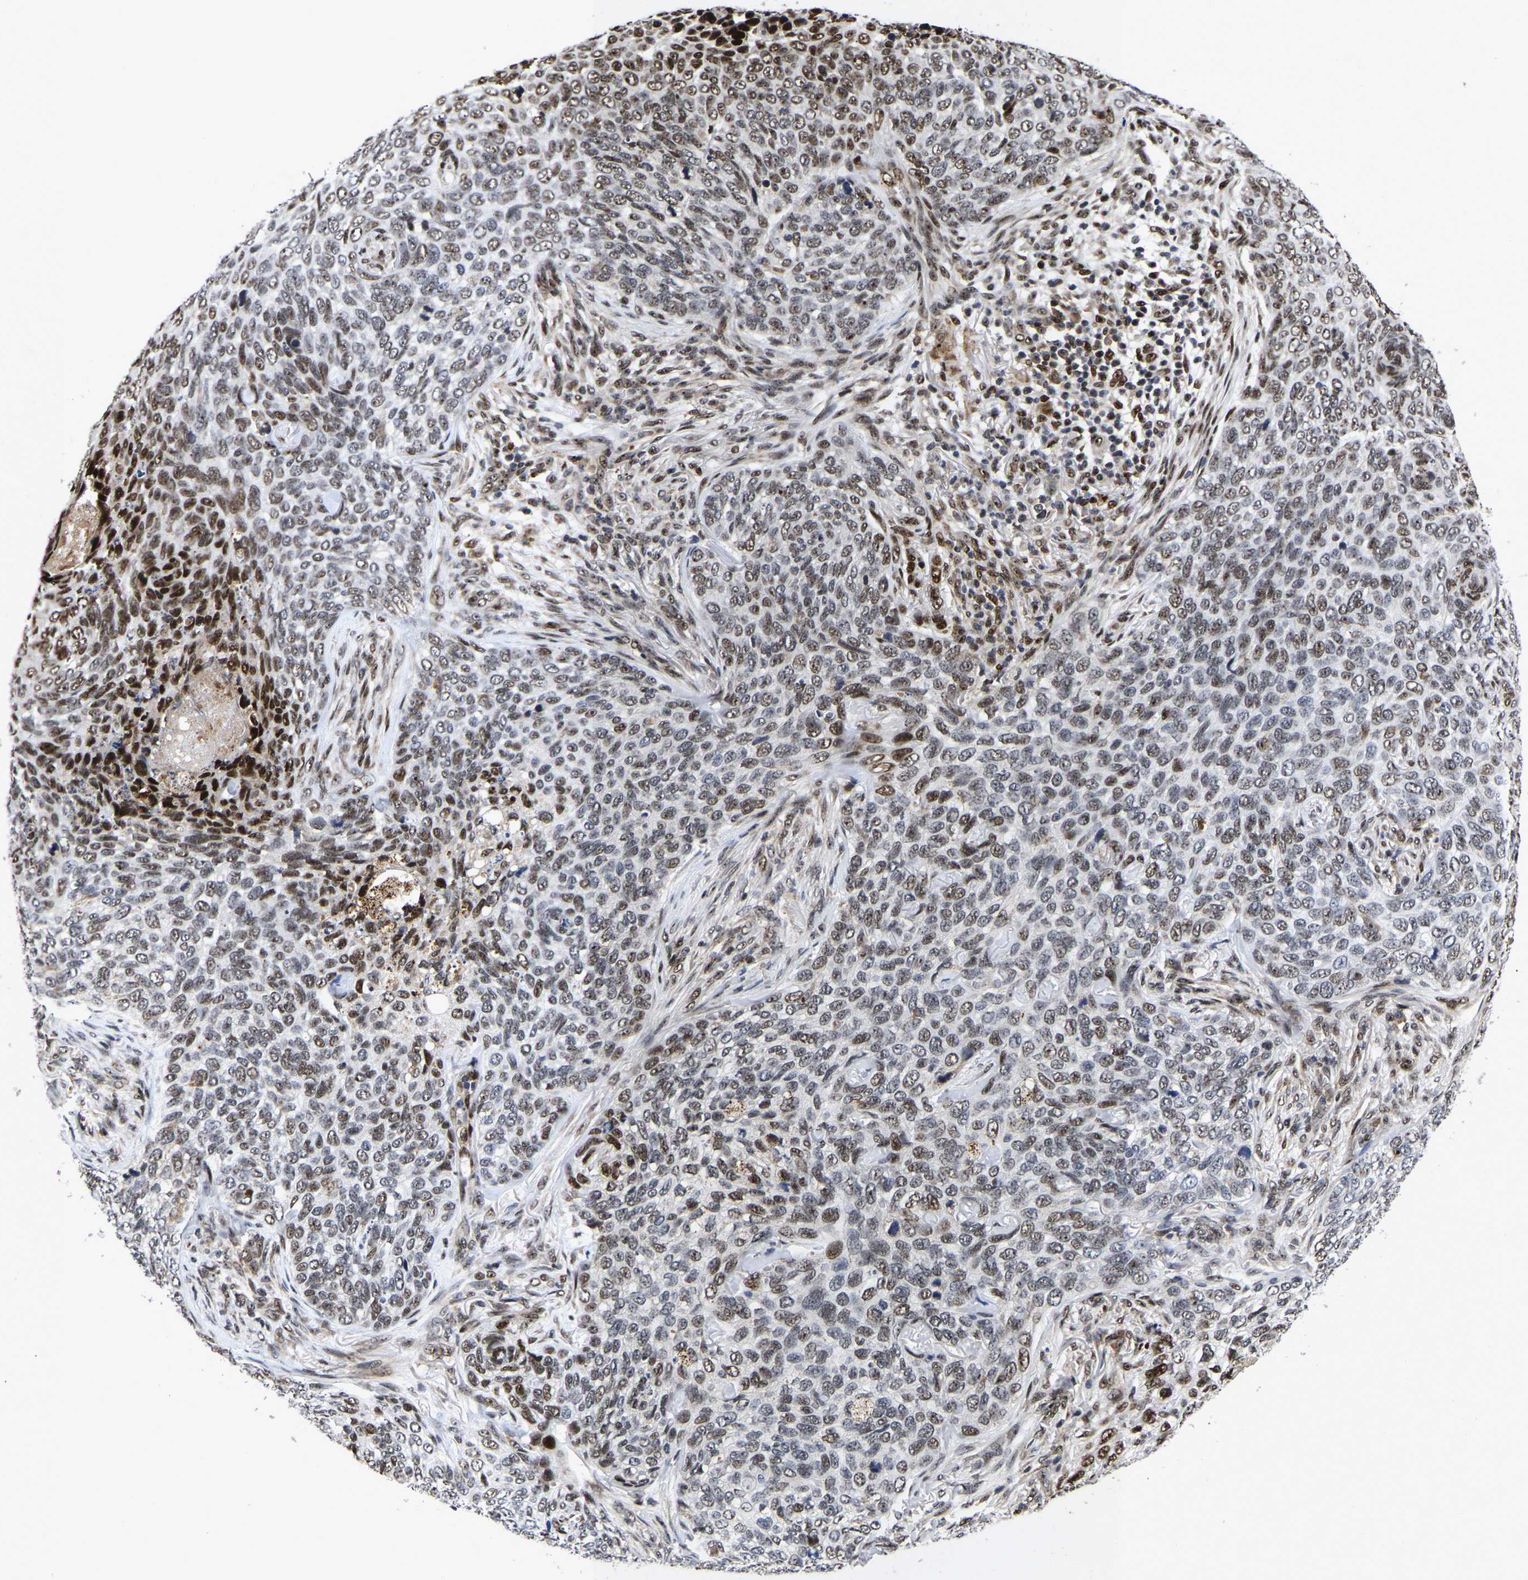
{"staining": {"intensity": "strong", "quantity": ">75%", "location": "nuclear"}, "tissue": "skin cancer", "cell_type": "Tumor cells", "image_type": "cancer", "snomed": [{"axis": "morphology", "description": "Basal cell carcinoma"}, {"axis": "topography", "description": "Skin"}], "caption": "High-power microscopy captured an IHC image of skin cancer (basal cell carcinoma), revealing strong nuclear expression in approximately >75% of tumor cells.", "gene": "JUNB", "patient": {"sex": "female", "age": 64}}